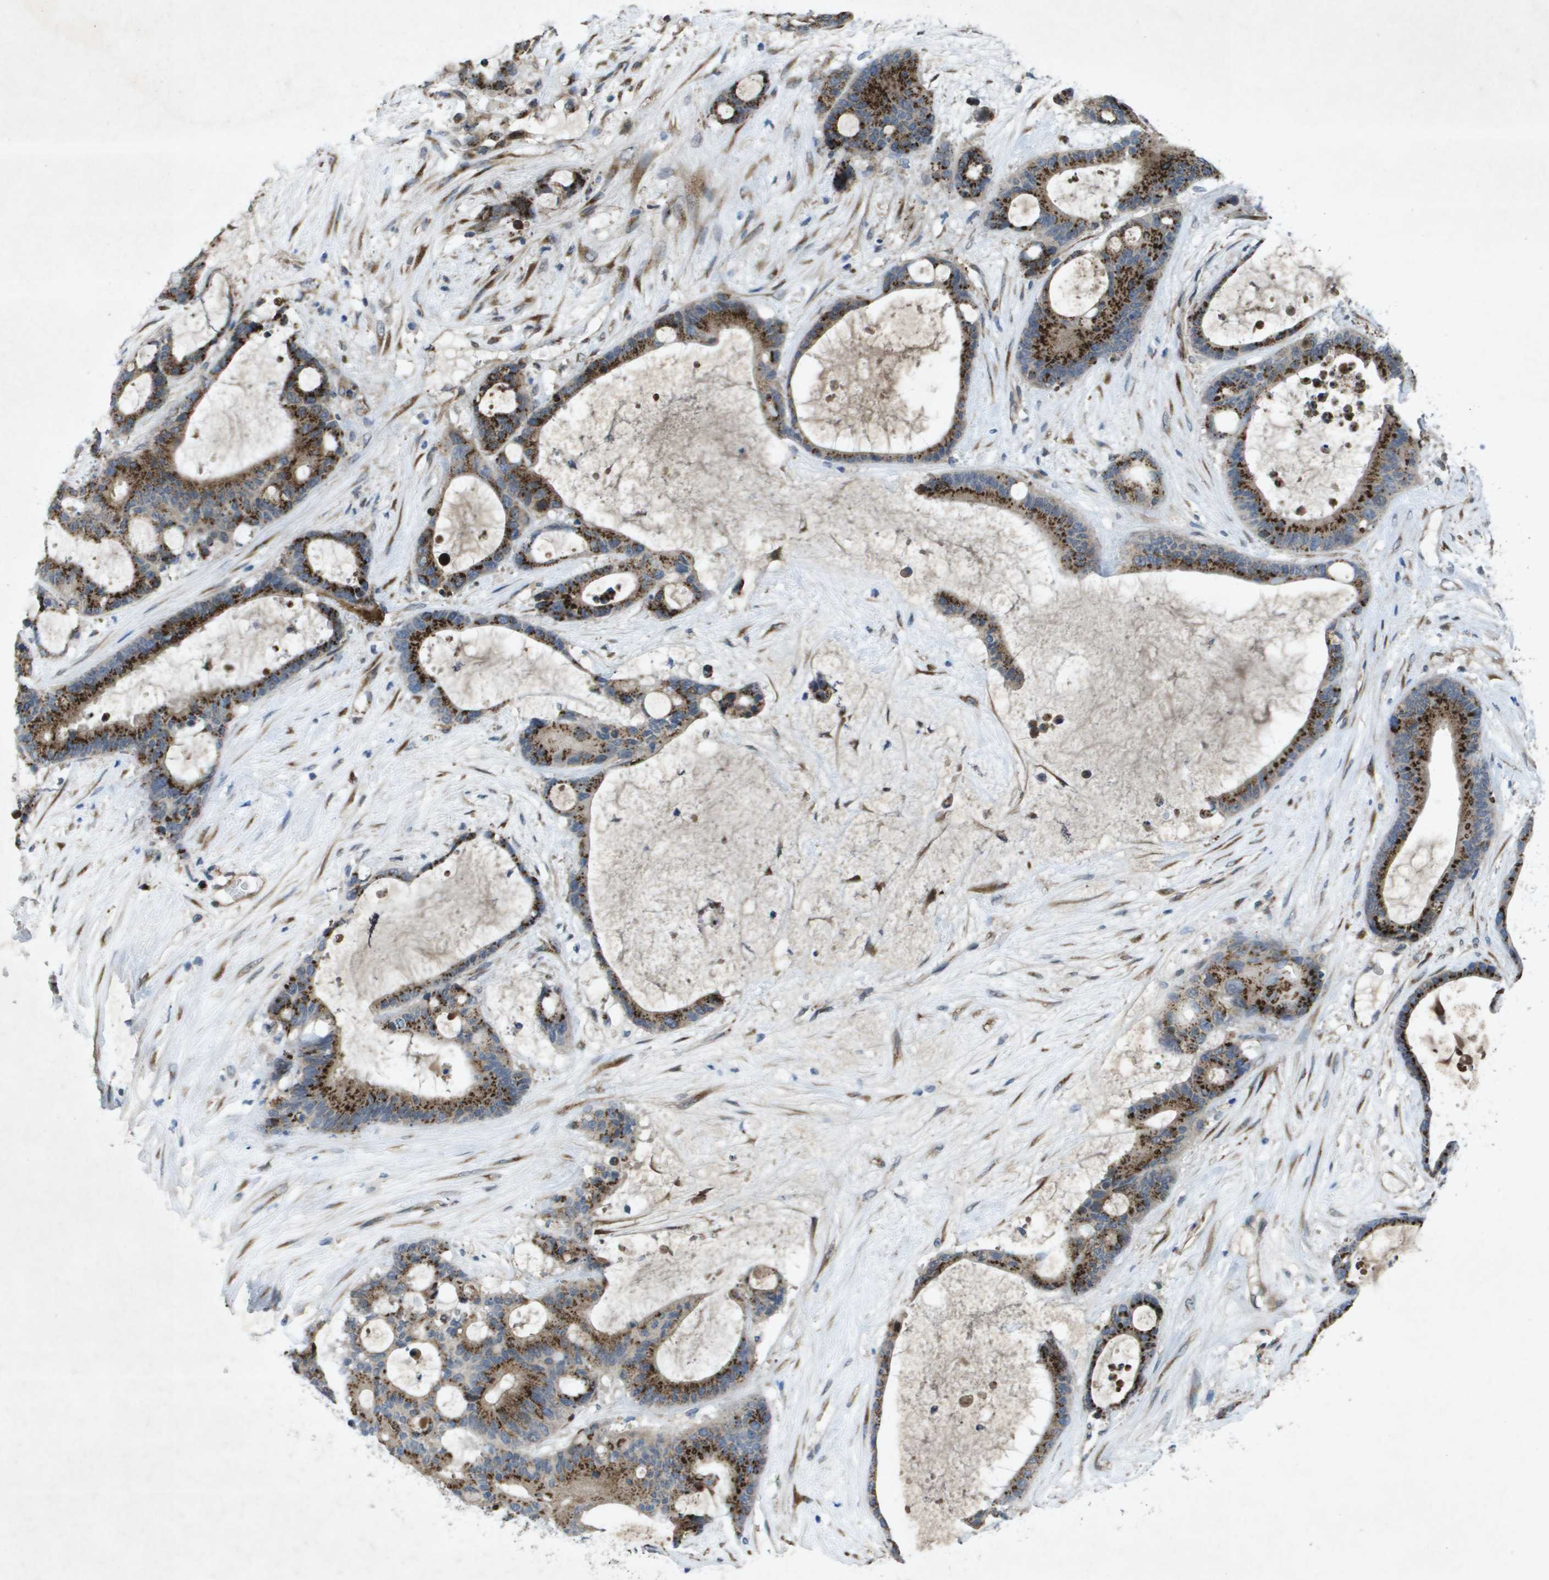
{"staining": {"intensity": "strong", "quantity": ">75%", "location": "cytoplasmic/membranous"}, "tissue": "liver cancer", "cell_type": "Tumor cells", "image_type": "cancer", "snomed": [{"axis": "morphology", "description": "Cholangiocarcinoma"}, {"axis": "topography", "description": "Liver"}], "caption": "Protein analysis of liver cancer (cholangiocarcinoma) tissue exhibits strong cytoplasmic/membranous positivity in about >75% of tumor cells.", "gene": "QSOX2", "patient": {"sex": "female", "age": 73}}